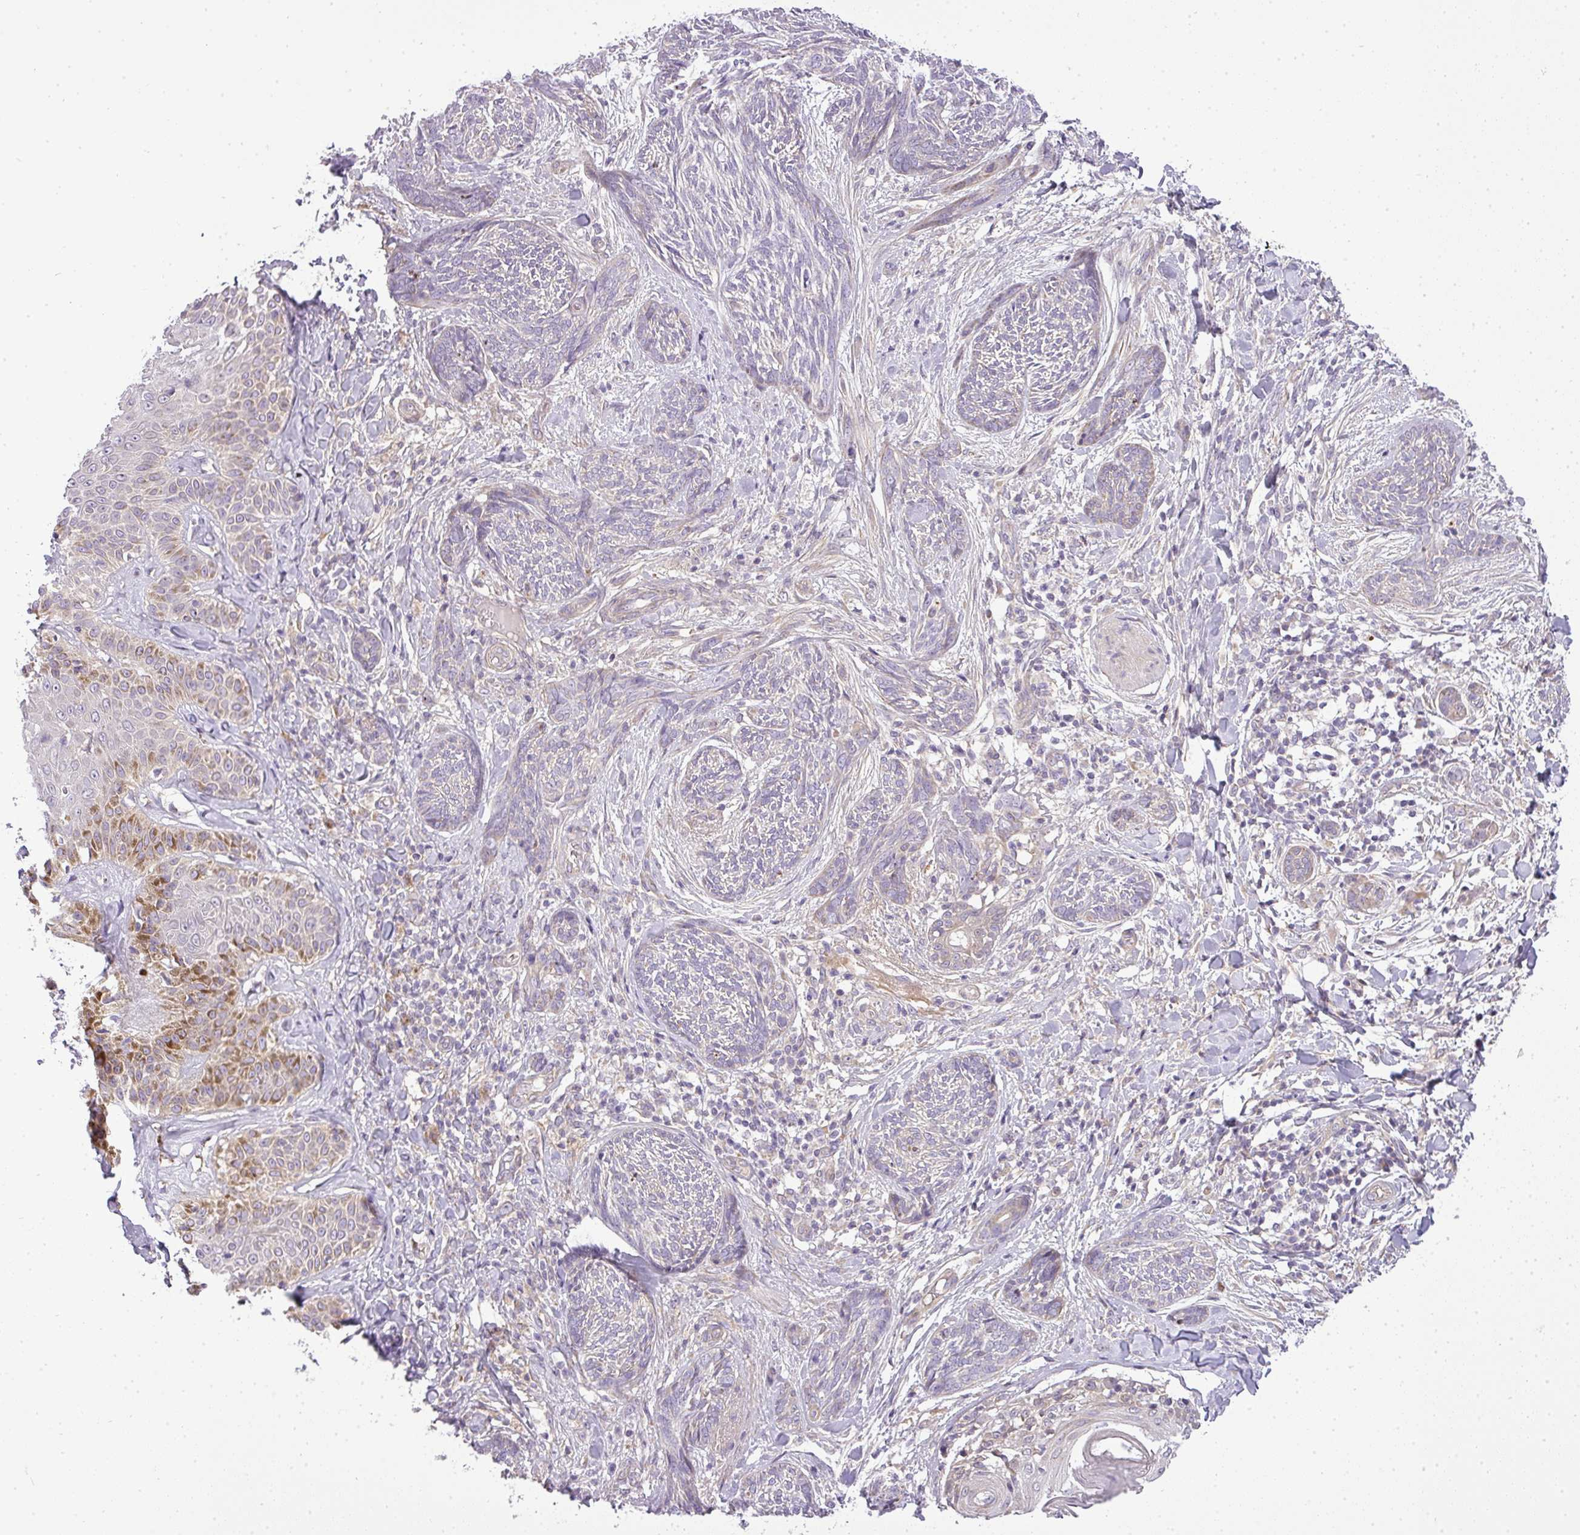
{"staining": {"intensity": "negative", "quantity": "none", "location": "none"}, "tissue": "skin cancer", "cell_type": "Tumor cells", "image_type": "cancer", "snomed": [{"axis": "morphology", "description": "Basal cell carcinoma"}, {"axis": "topography", "description": "Skin"}], "caption": "Tumor cells show no significant protein staining in basal cell carcinoma (skin).", "gene": "ZDHHC1", "patient": {"sex": "male", "age": 73}}